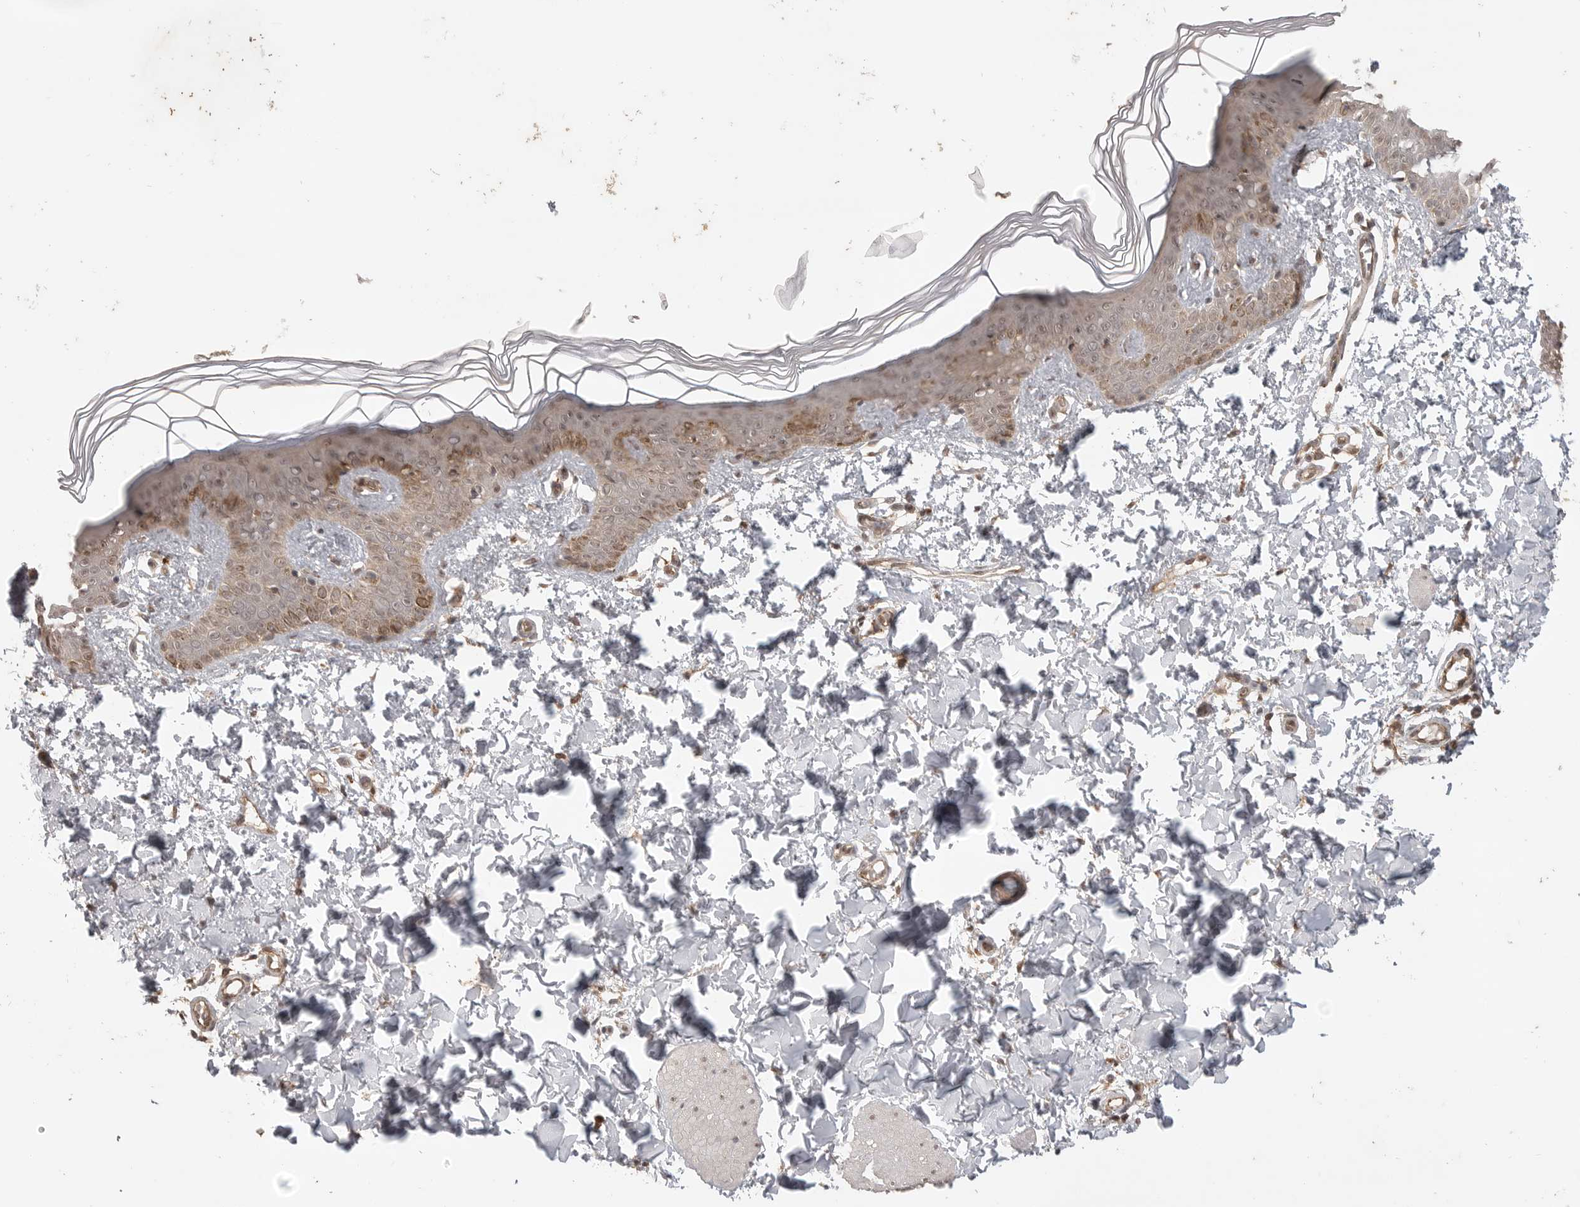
{"staining": {"intensity": "moderate", "quantity": "25%-75%", "location": "cytoplasmic/membranous"}, "tissue": "skin", "cell_type": "Fibroblasts", "image_type": "normal", "snomed": [{"axis": "morphology", "description": "Normal tissue, NOS"}, {"axis": "morphology", "description": "Neoplasm, benign, NOS"}, {"axis": "topography", "description": "Skin"}, {"axis": "topography", "description": "Soft tissue"}], "caption": "Normal skin was stained to show a protein in brown. There is medium levels of moderate cytoplasmic/membranous expression in about 25%-75% of fibroblasts. (DAB IHC, brown staining for protein, blue staining for nuclei).", "gene": "ZNF232", "patient": {"sex": "male", "age": 26}}